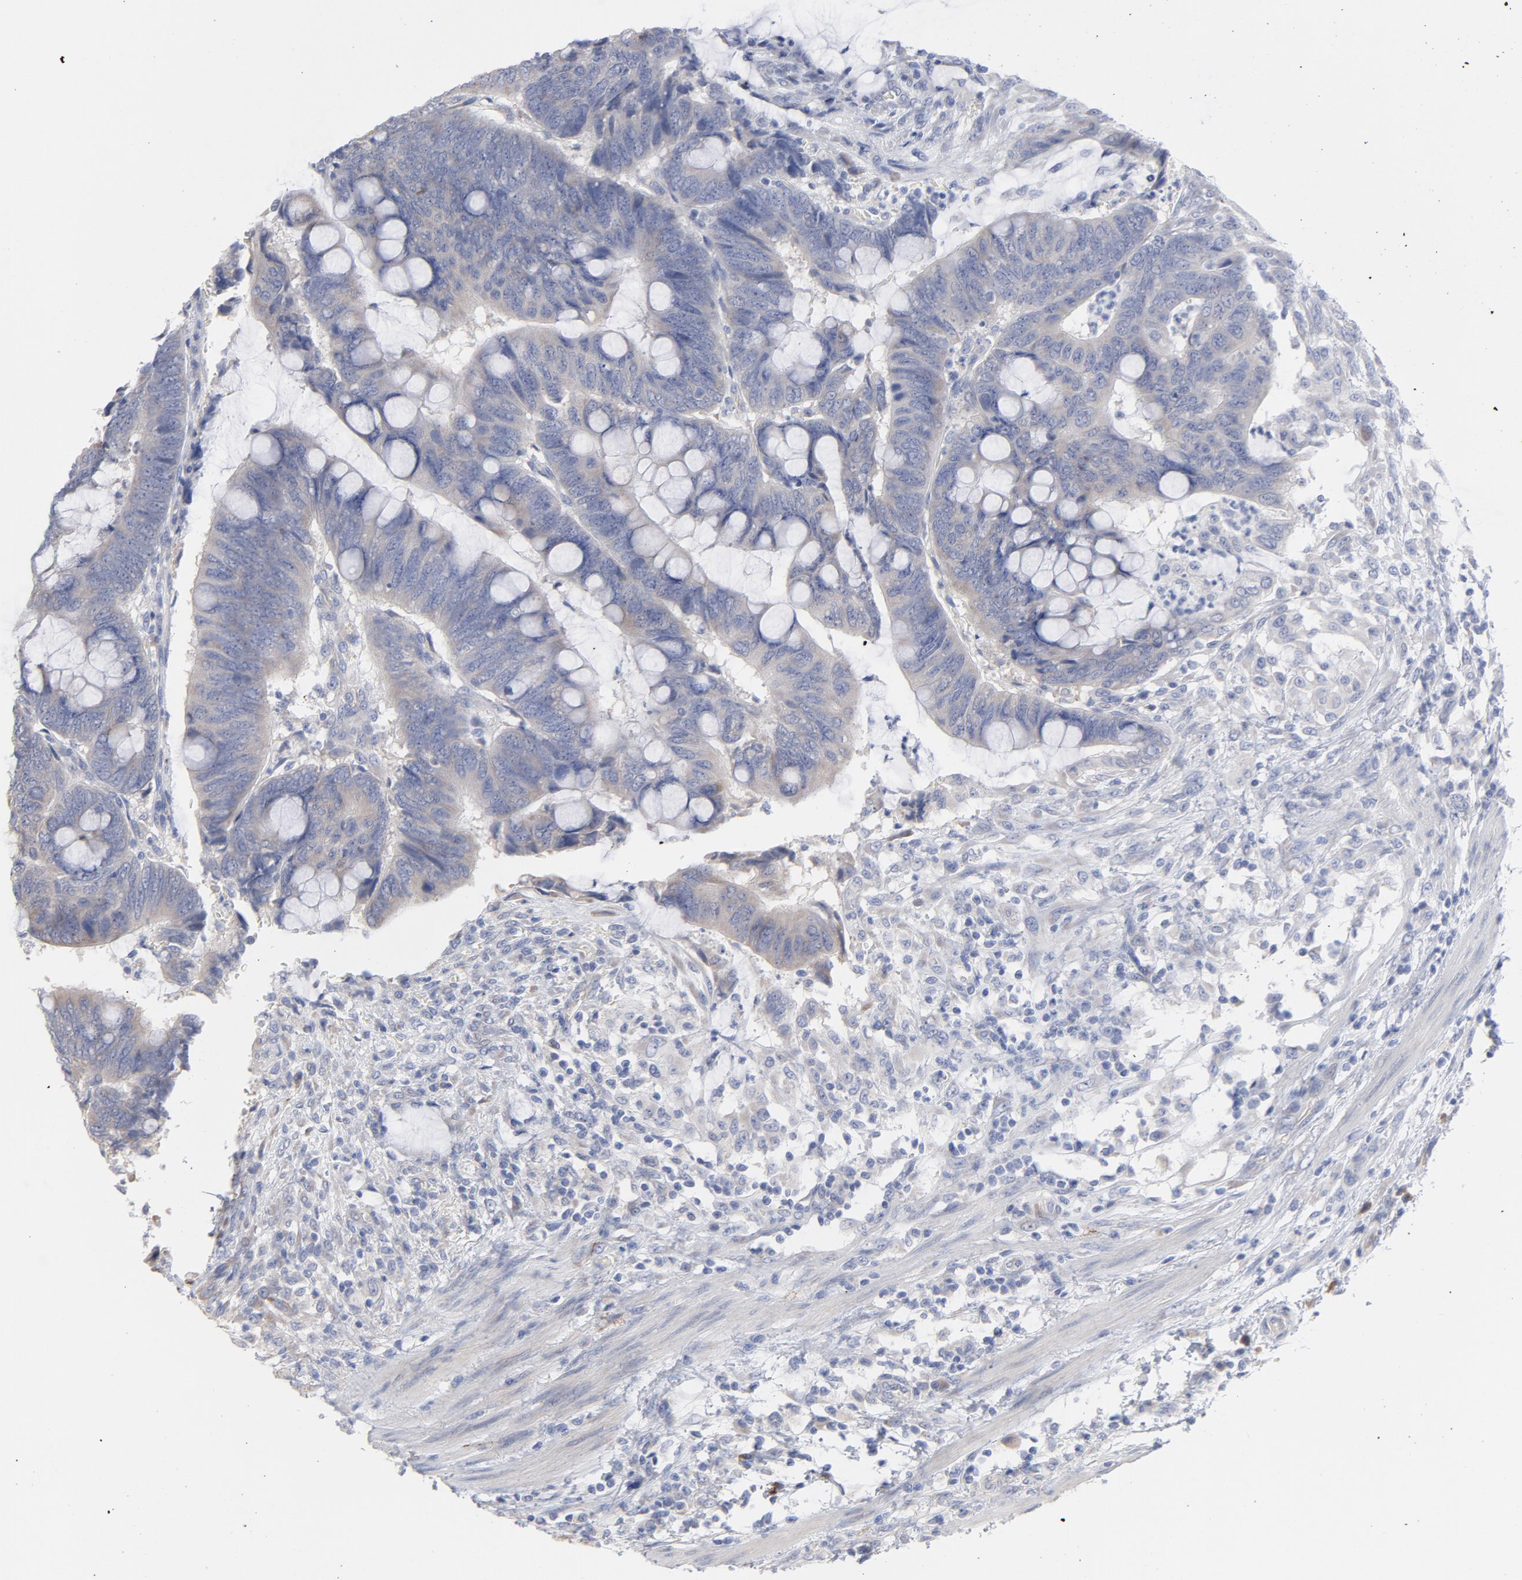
{"staining": {"intensity": "weak", "quantity": ">75%", "location": "cytoplasmic/membranous"}, "tissue": "colorectal cancer", "cell_type": "Tumor cells", "image_type": "cancer", "snomed": [{"axis": "morphology", "description": "Normal tissue, NOS"}, {"axis": "morphology", "description": "Adenocarcinoma, NOS"}, {"axis": "topography", "description": "Rectum"}], "caption": "The immunohistochemical stain labels weak cytoplasmic/membranous expression in tumor cells of colorectal cancer tissue. (DAB = brown stain, brightfield microscopy at high magnification).", "gene": "CPE", "patient": {"sex": "male", "age": 92}}